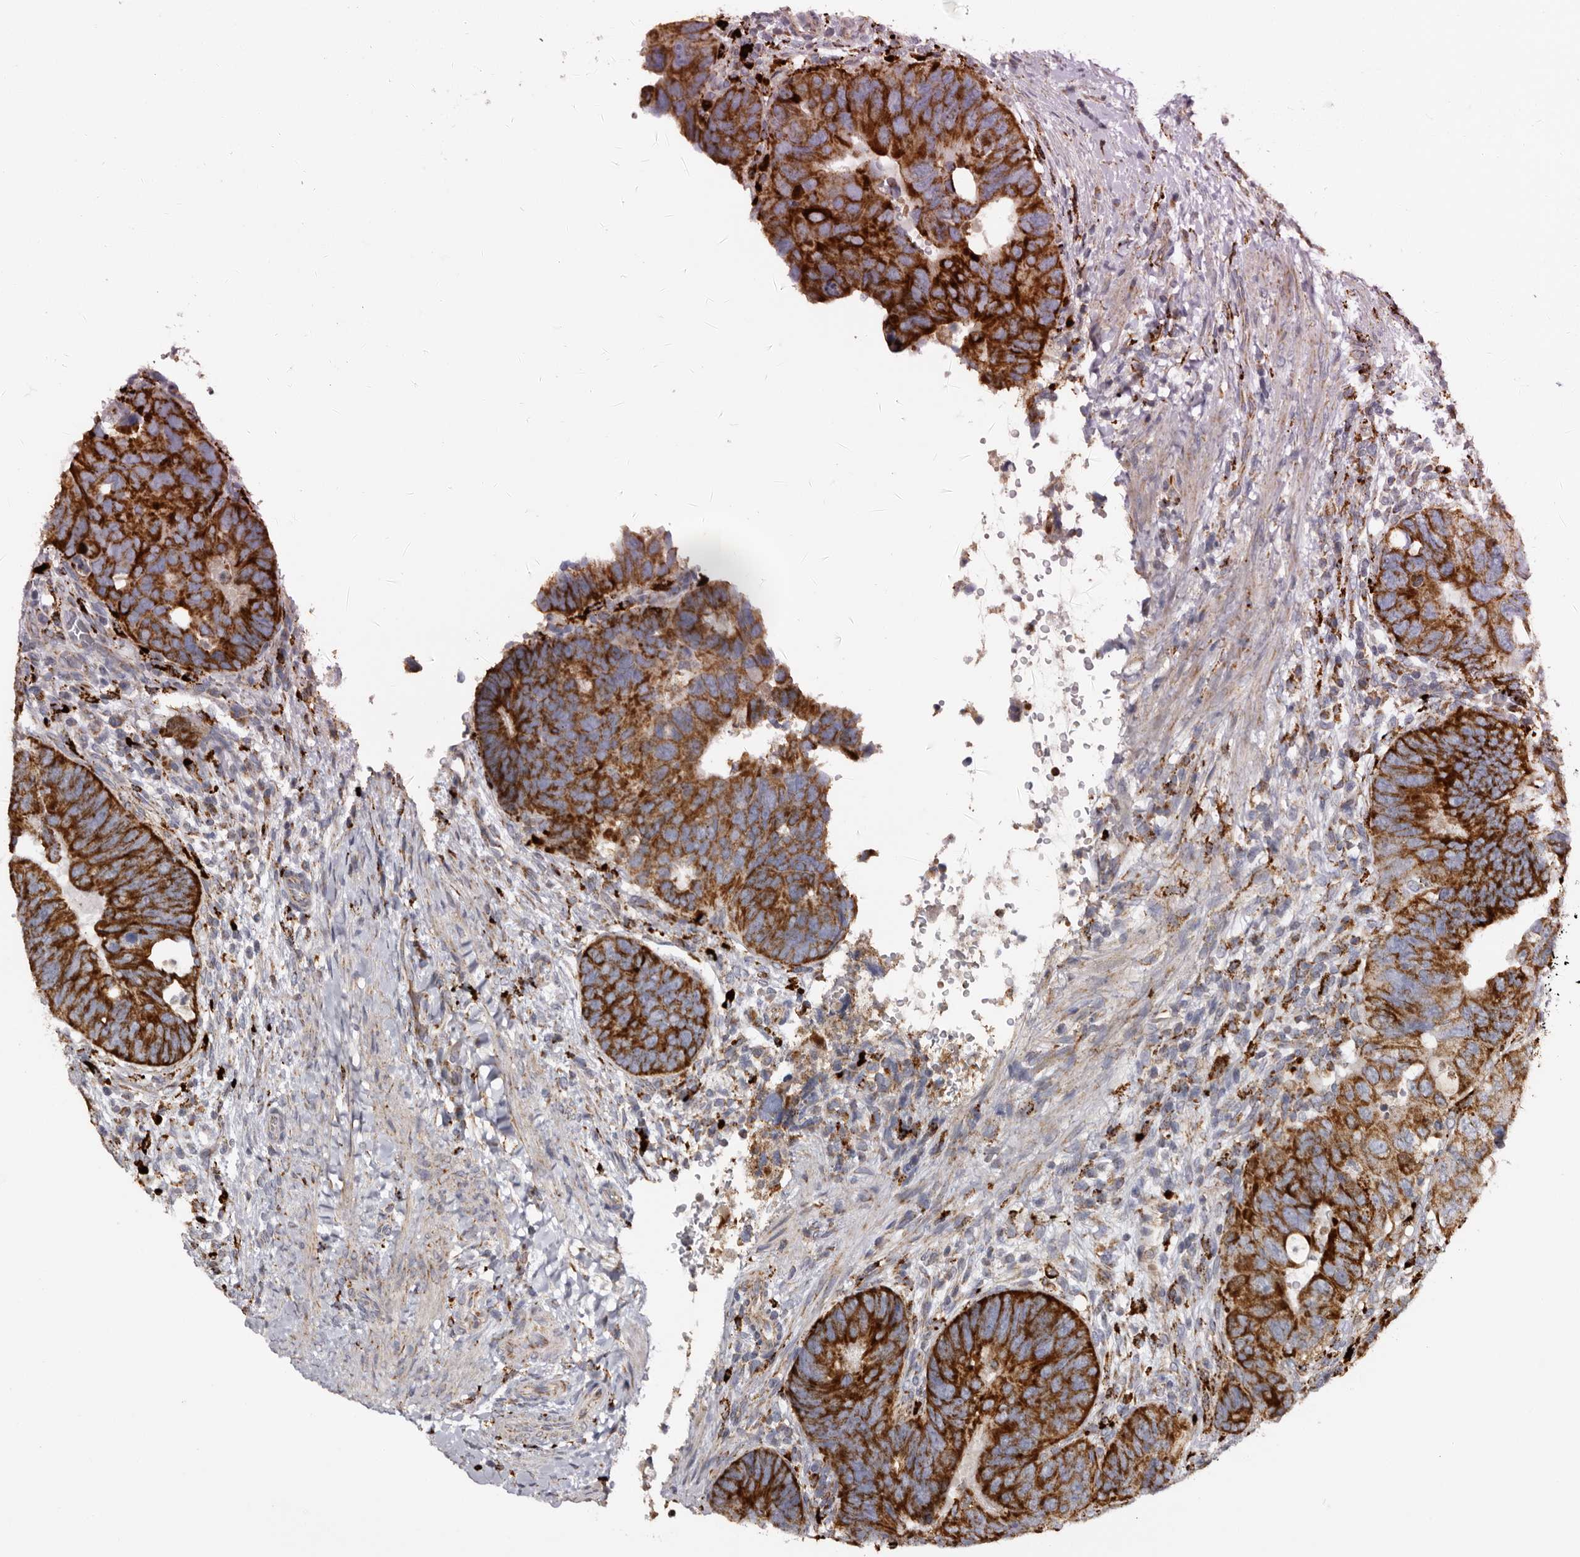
{"staining": {"intensity": "strong", "quantity": ">75%", "location": "cytoplasmic/membranous"}, "tissue": "colorectal cancer", "cell_type": "Tumor cells", "image_type": "cancer", "snomed": [{"axis": "morphology", "description": "Adenocarcinoma, NOS"}, {"axis": "topography", "description": "Rectum"}], "caption": "A brown stain labels strong cytoplasmic/membranous staining of a protein in colorectal cancer (adenocarcinoma) tumor cells.", "gene": "MECR", "patient": {"sex": "male", "age": 59}}